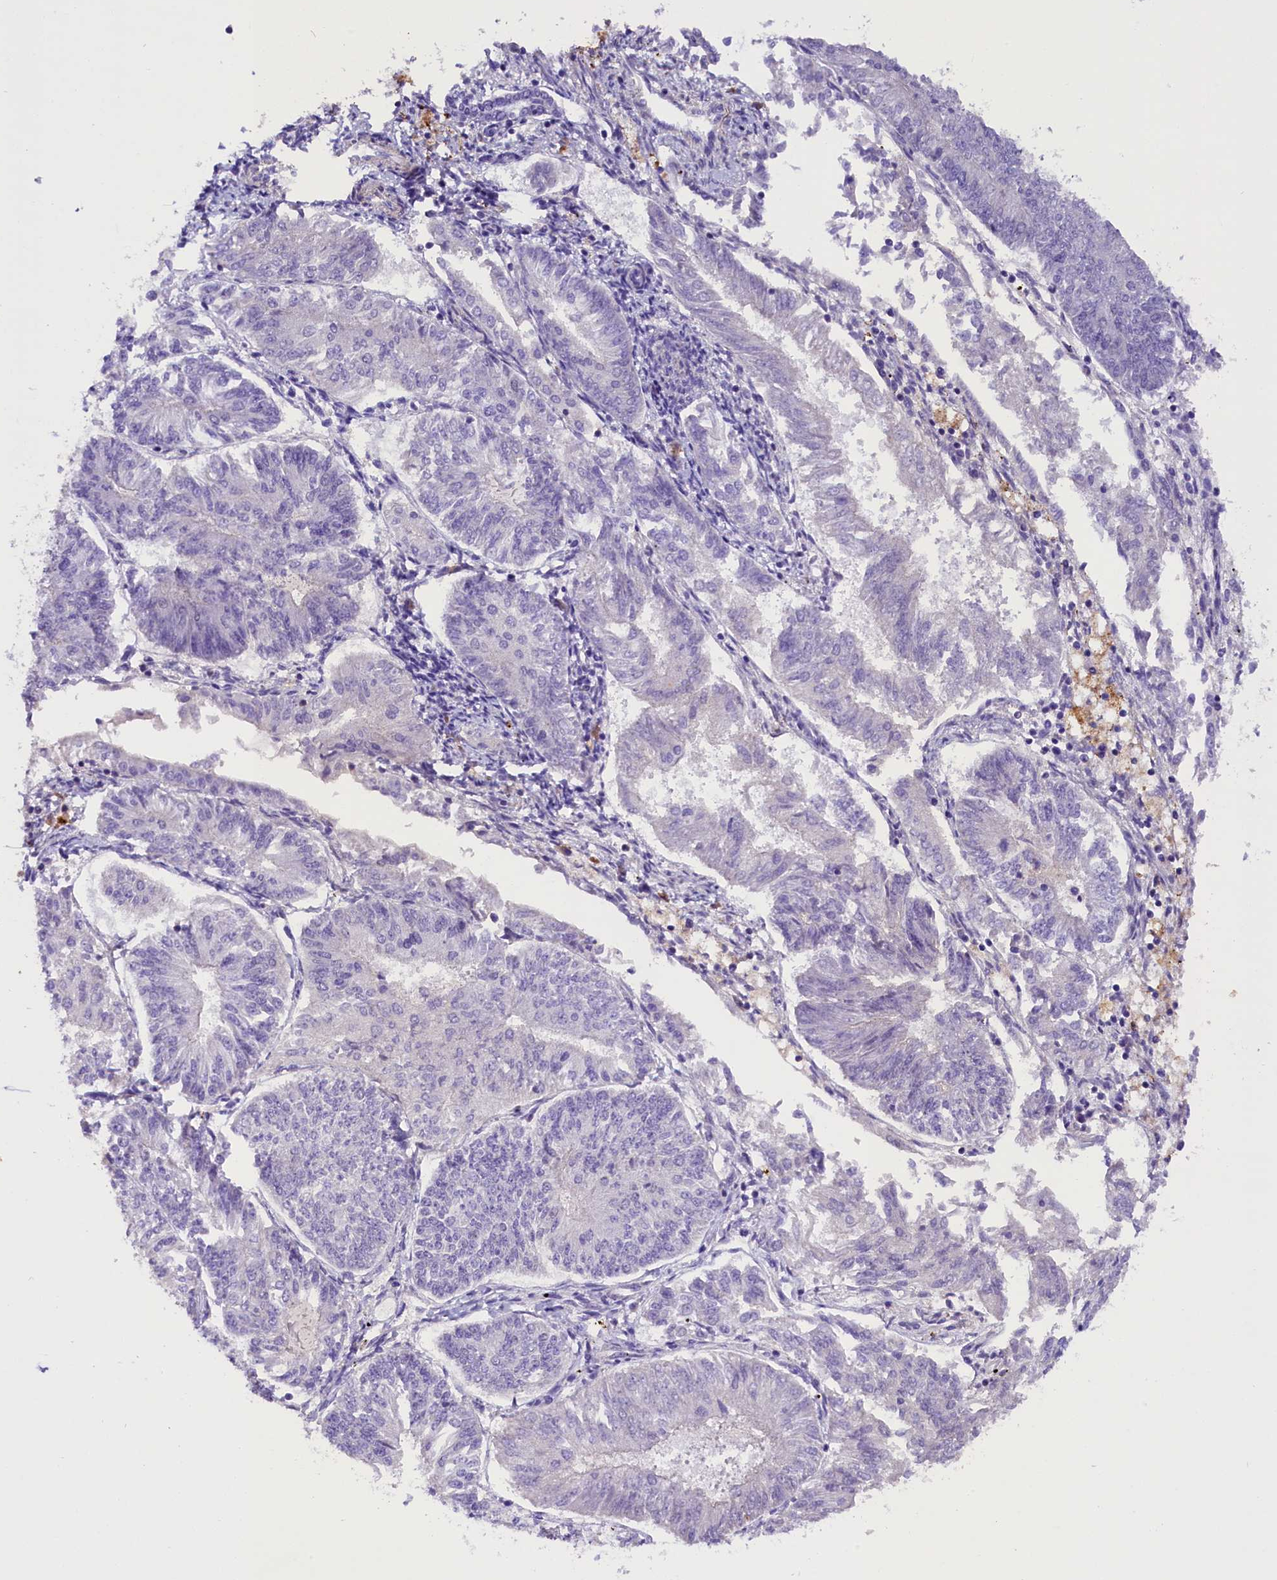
{"staining": {"intensity": "negative", "quantity": "none", "location": "none"}, "tissue": "endometrial cancer", "cell_type": "Tumor cells", "image_type": "cancer", "snomed": [{"axis": "morphology", "description": "Adenocarcinoma, NOS"}, {"axis": "topography", "description": "Endometrium"}], "caption": "Human adenocarcinoma (endometrial) stained for a protein using immunohistochemistry (IHC) shows no expression in tumor cells.", "gene": "MEX3B", "patient": {"sex": "female", "age": 58}}